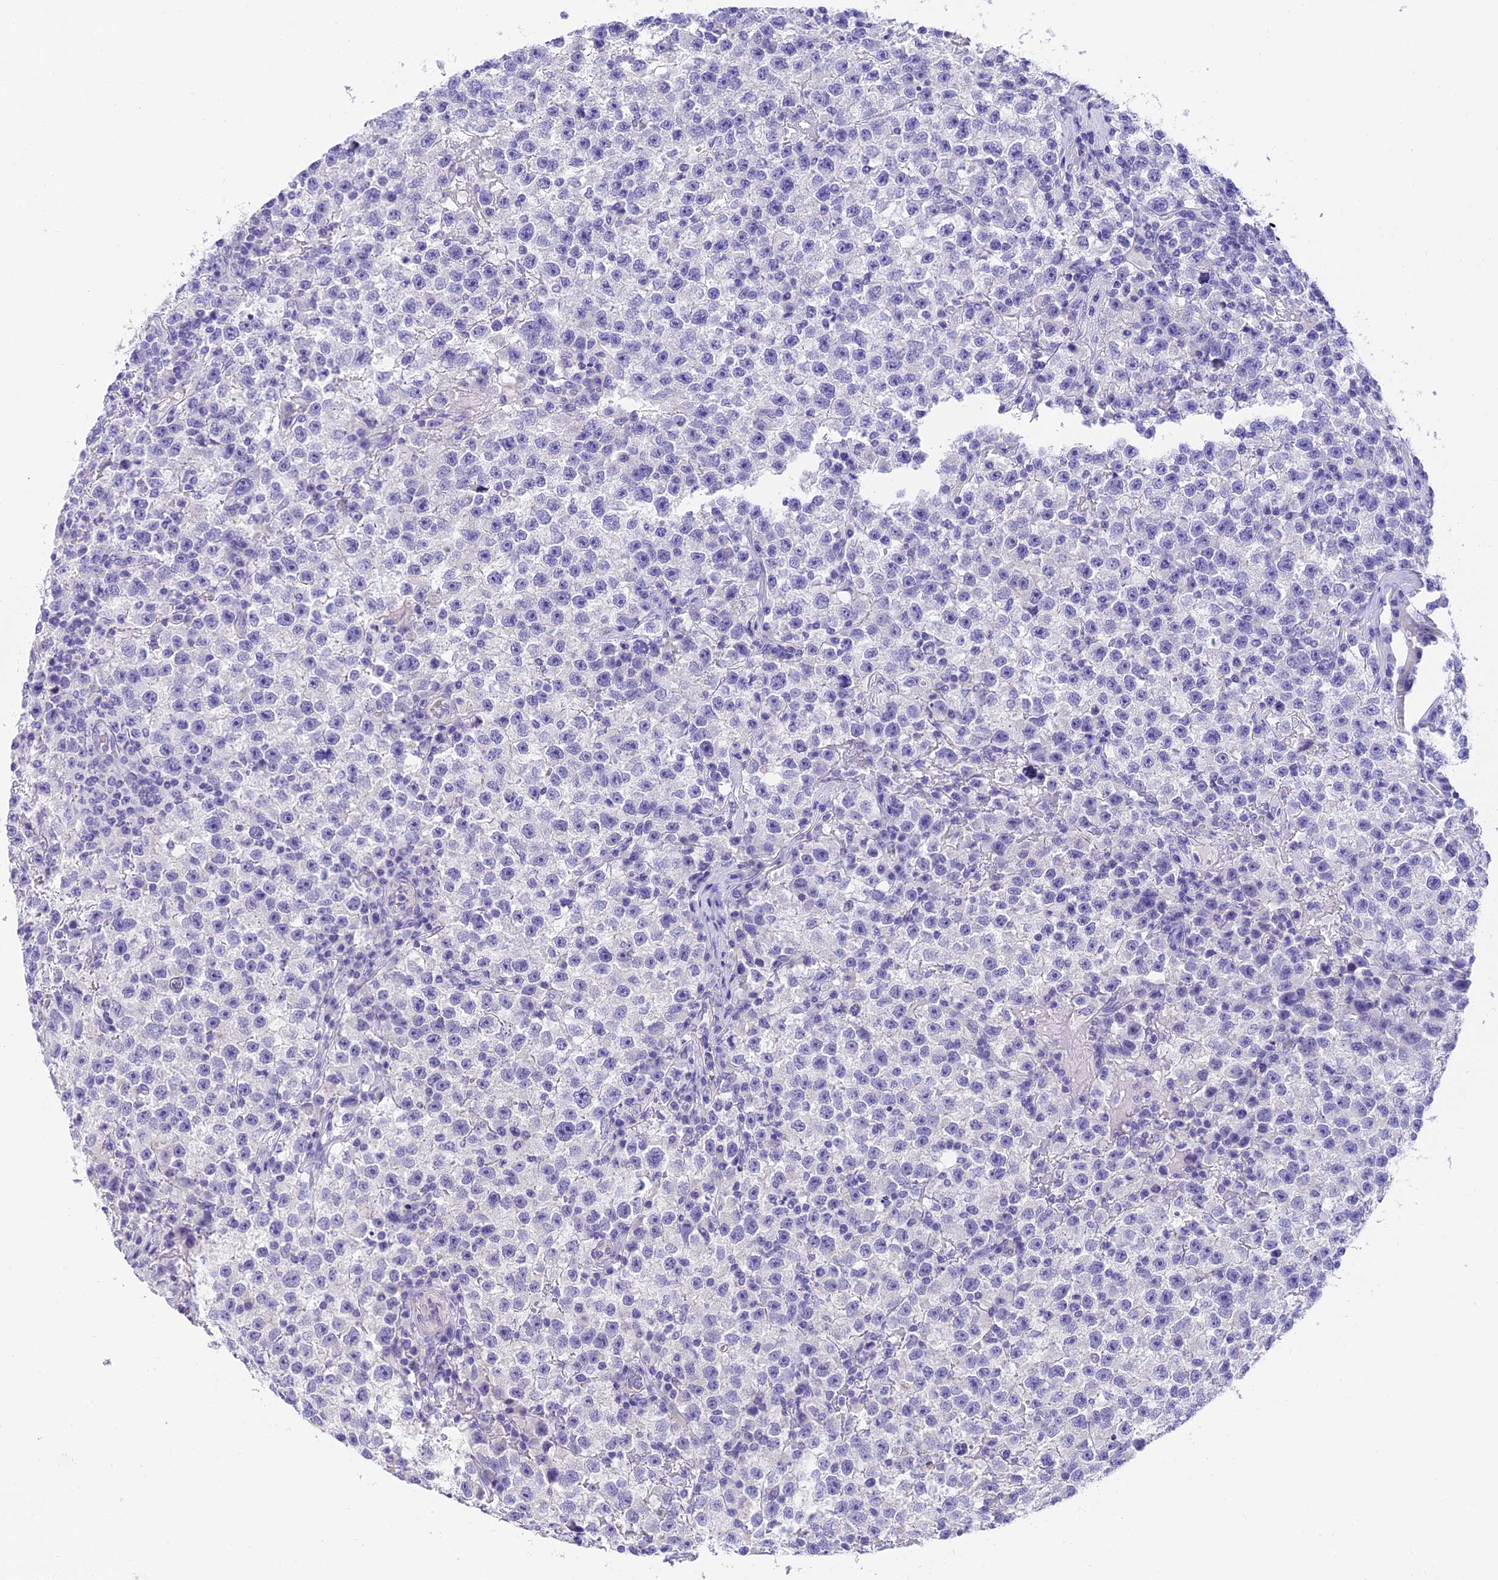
{"staining": {"intensity": "negative", "quantity": "none", "location": "none"}, "tissue": "testis cancer", "cell_type": "Tumor cells", "image_type": "cancer", "snomed": [{"axis": "morphology", "description": "Seminoma, NOS"}, {"axis": "topography", "description": "Testis"}], "caption": "This is an immunohistochemistry (IHC) micrograph of human testis cancer. There is no positivity in tumor cells.", "gene": "C17orf67", "patient": {"sex": "male", "age": 22}}